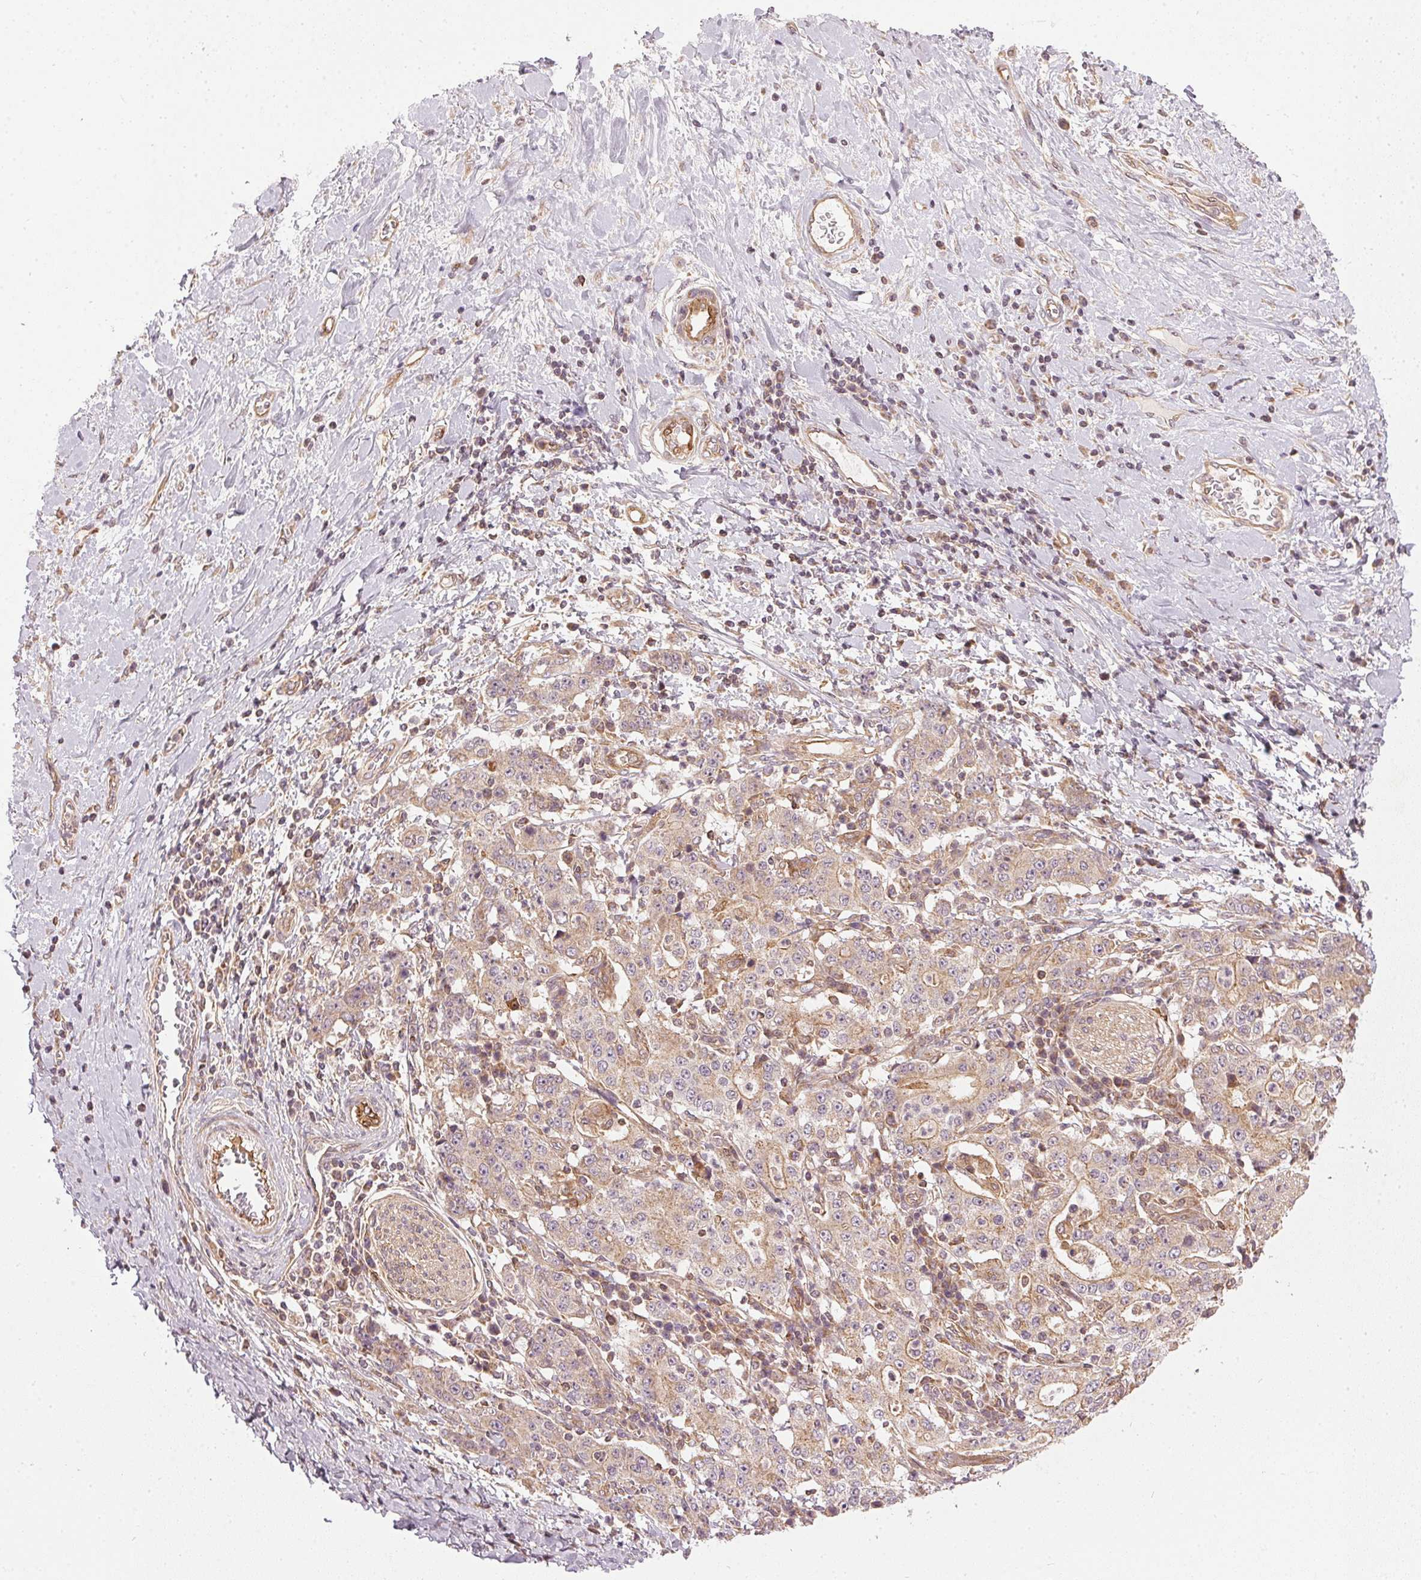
{"staining": {"intensity": "weak", "quantity": ">75%", "location": "cytoplasmic/membranous"}, "tissue": "stomach cancer", "cell_type": "Tumor cells", "image_type": "cancer", "snomed": [{"axis": "morphology", "description": "Normal tissue, NOS"}, {"axis": "morphology", "description": "Adenocarcinoma, NOS"}, {"axis": "topography", "description": "Stomach, upper"}, {"axis": "topography", "description": "Stomach"}], "caption": "Human adenocarcinoma (stomach) stained for a protein (brown) reveals weak cytoplasmic/membranous positive positivity in approximately >75% of tumor cells.", "gene": "NADK2", "patient": {"sex": "male", "age": 59}}